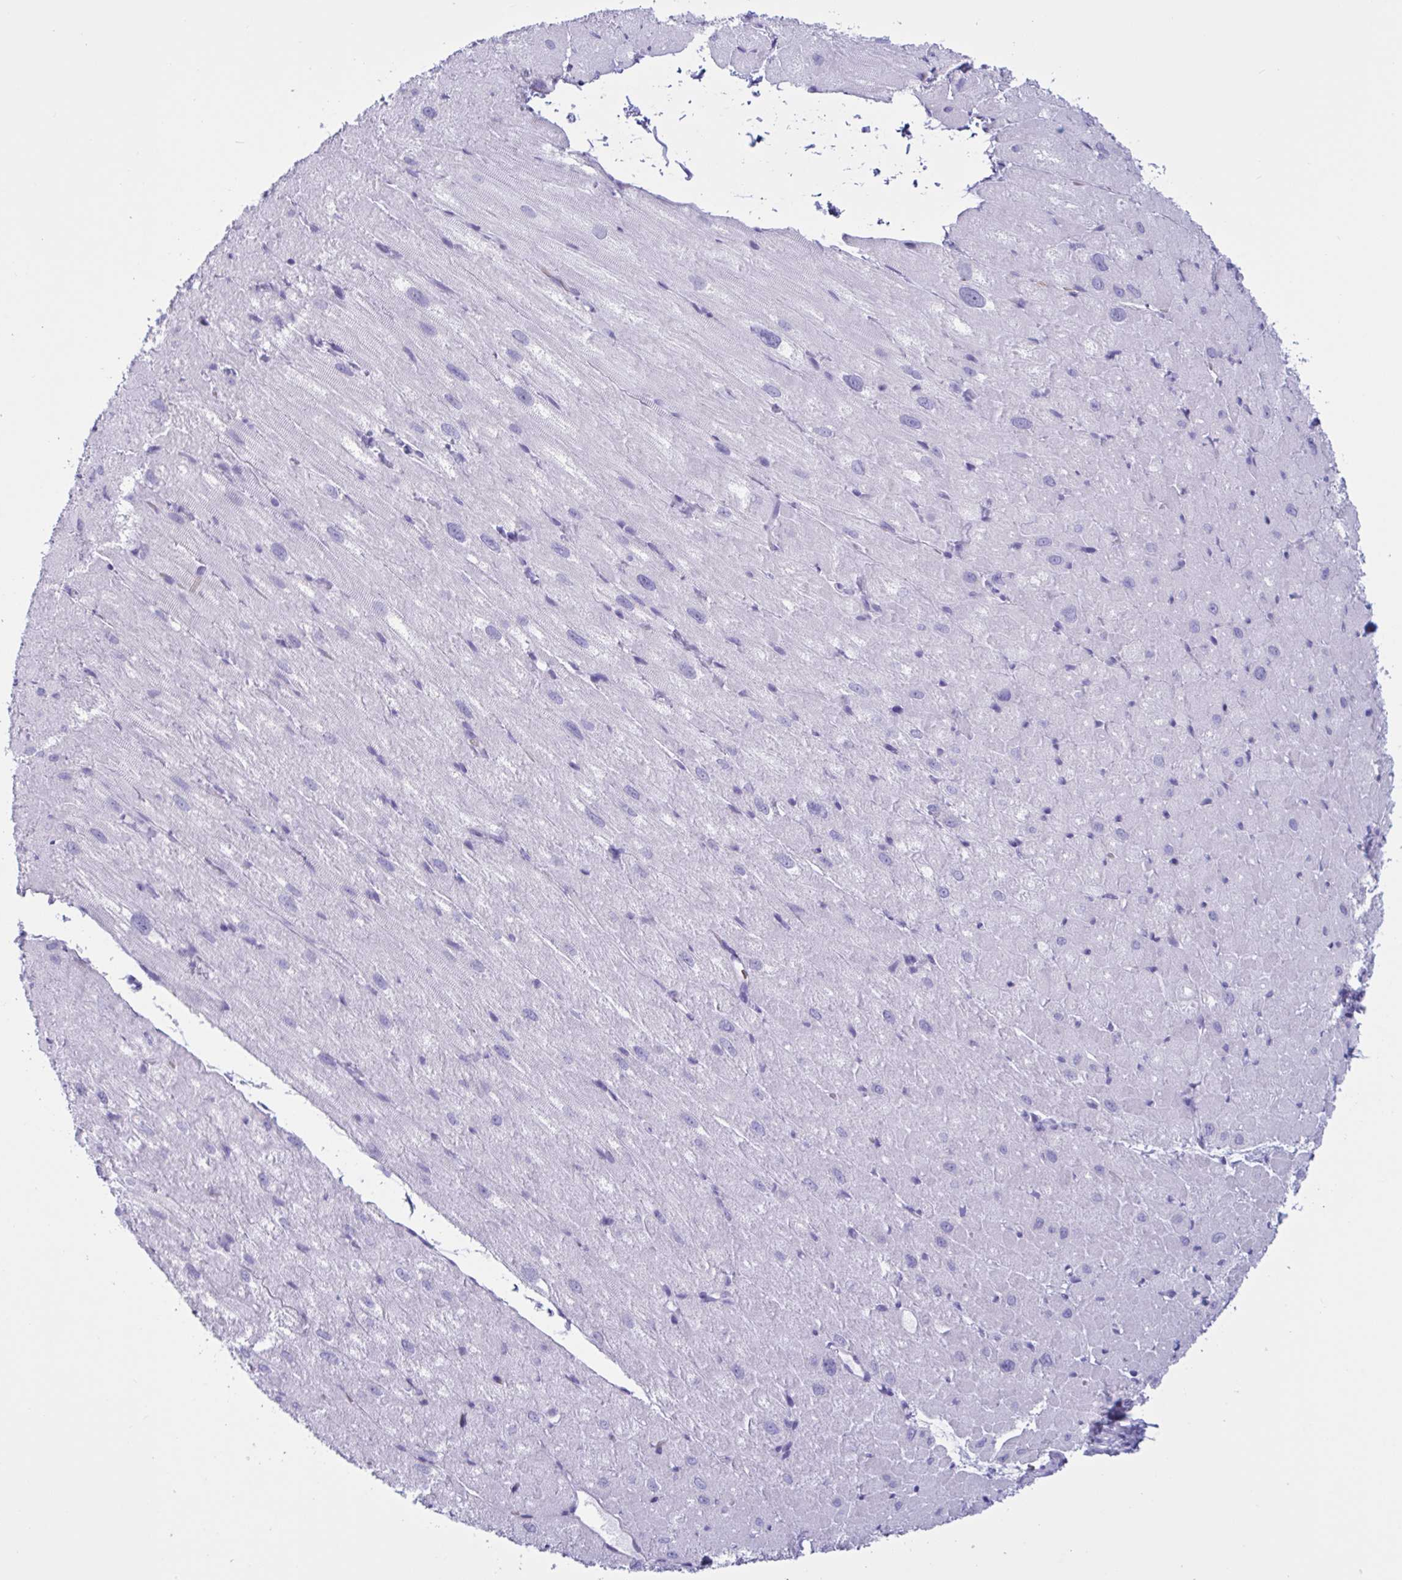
{"staining": {"intensity": "negative", "quantity": "none", "location": "none"}, "tissue": "heart muscle", "cell_type": "Cardiomyocytes", "image_type": "normal", "snomed": [{"axis": "morphology", "description": "Normal tissue, NOS"}, {"axis": "topography", "description": "Heart"}], "caption": "Heart muscle stained for a protein using immunohistochemistry reveals no staining cardiomyocytes.", "gene": "SLC2A1", "patient": {"sex": "male", "age": 62}}